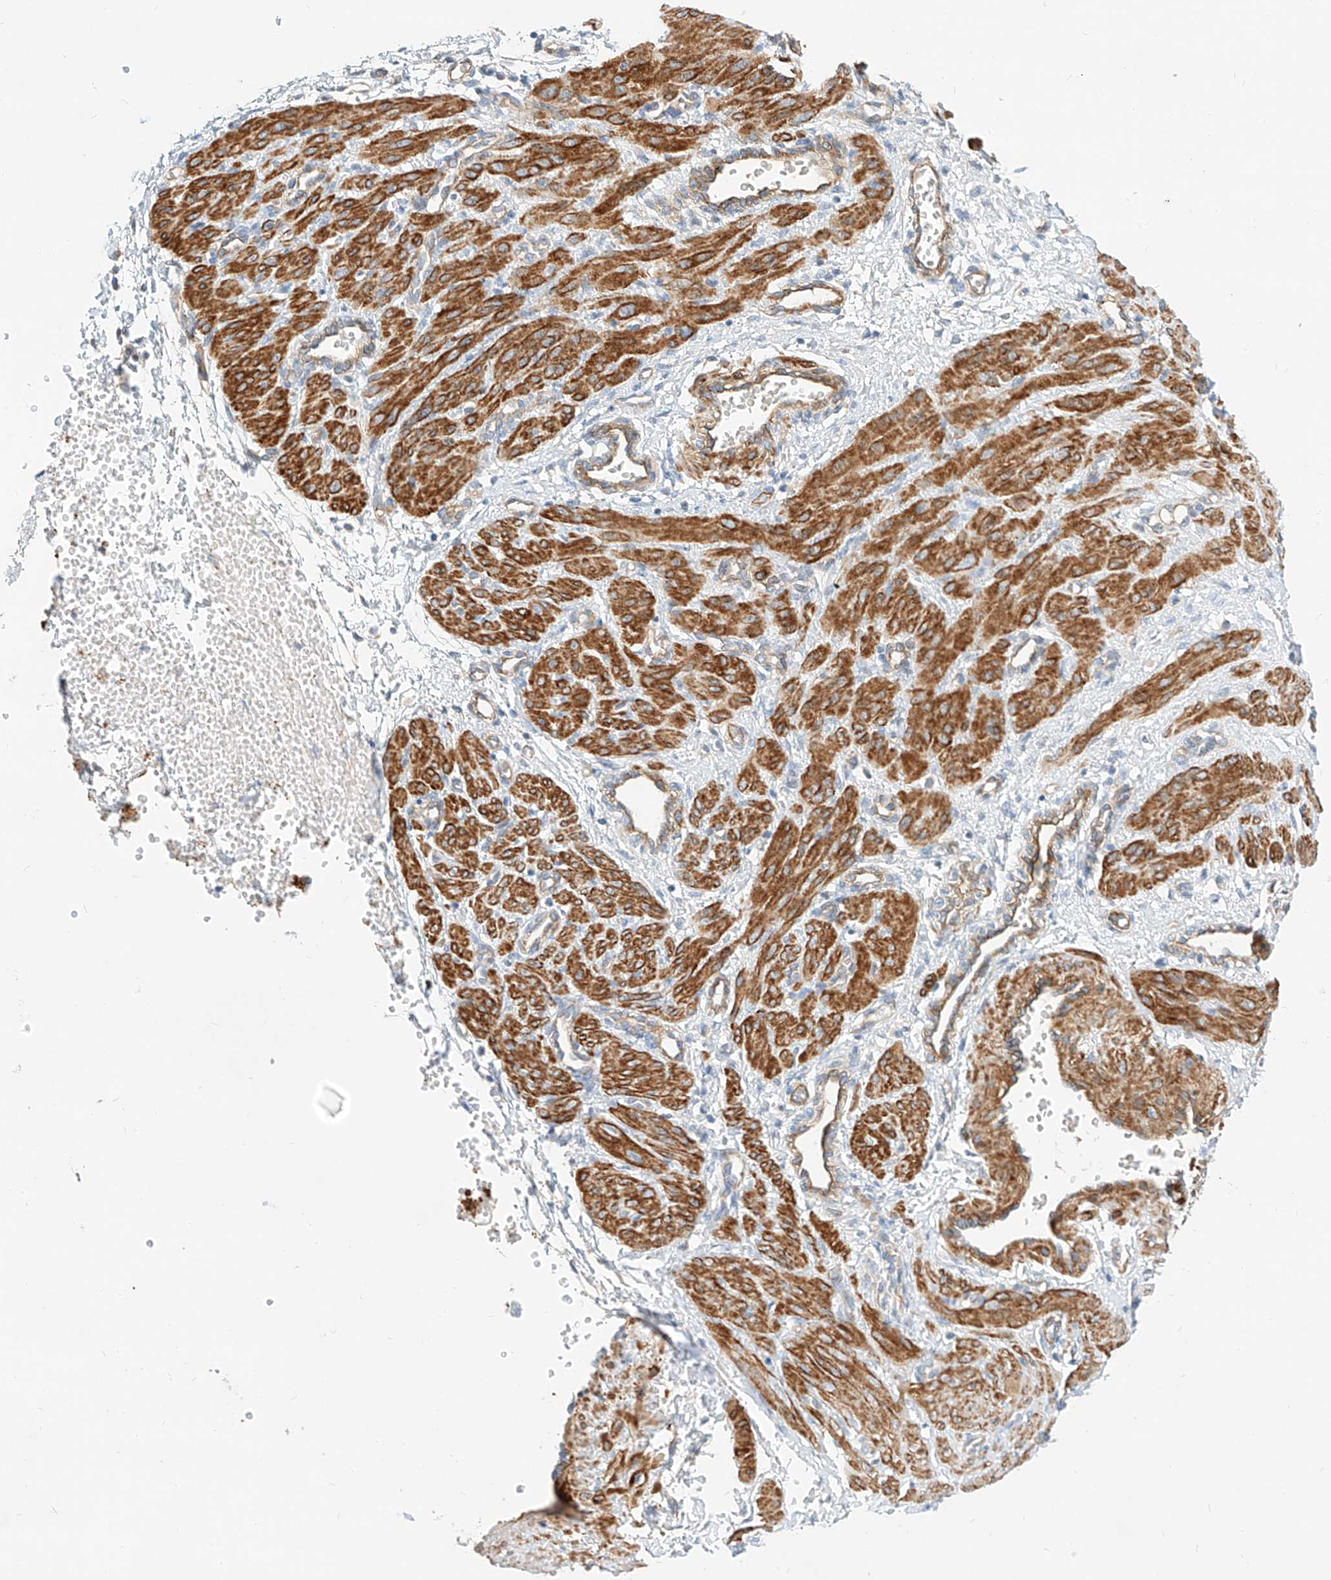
{"staining": {"intensity": "strong", "quantity": ">75%", "location": "cytoplasmic/membranous"}, "tissue": "smooth muscle", "cell_type": "Smooth muscle cells", "image_type": "normal", "snomed": [{"axis": "morphology", "description": "Normal tissue, NOS"}, {"axis": "topography", "description": "Endometrium"}], "caption": "The immunohistochemical stain labels strong cytoplasmic/membranous expression in smooth muscle cells of unremarkable smooth muscle.", "gene": "KCNH5", "patient": {"sex": "female", "age": 33}}